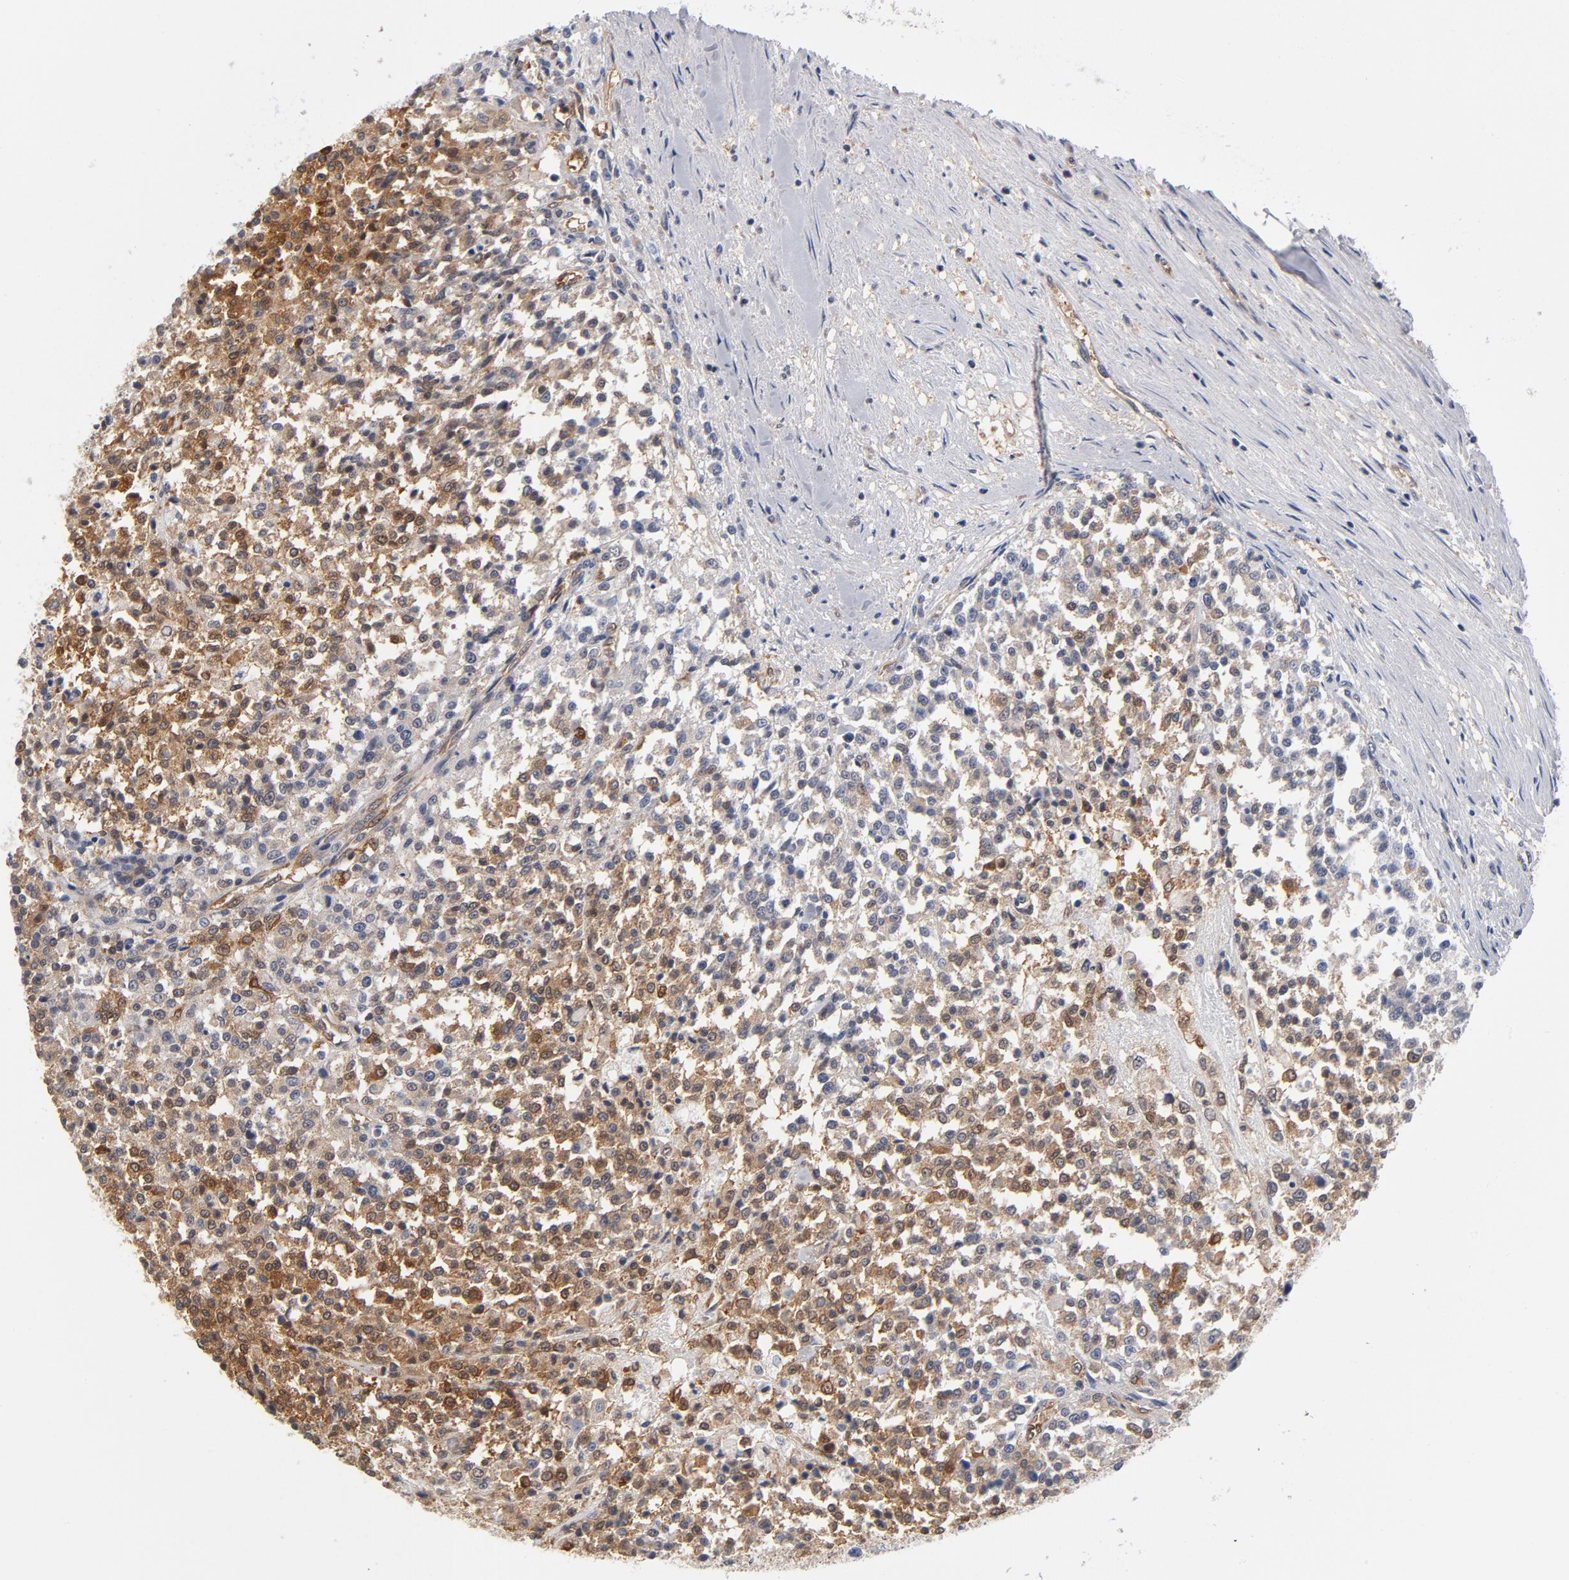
{"staining": {"intensity": "moderate", "quantity": "25%-75%", "location": "cytoplasmic/membranous"}, "tissue": "testis cancer", "cell_type": "Tumor cells", "image_type": "cancer", "snomed": [{"axis": "morphology", "description": "Seminoma, NOS"}, {"axis": "topography", "description": "Testis"}], "caption": "This is a histology image of immunohistochemistry staining of testis cancer, which shows moderate positivity in the cytoplasmic/membranous of tumor cells.", "gene": "ASMTL", "patient": {"sex": "male", "age": 59}}